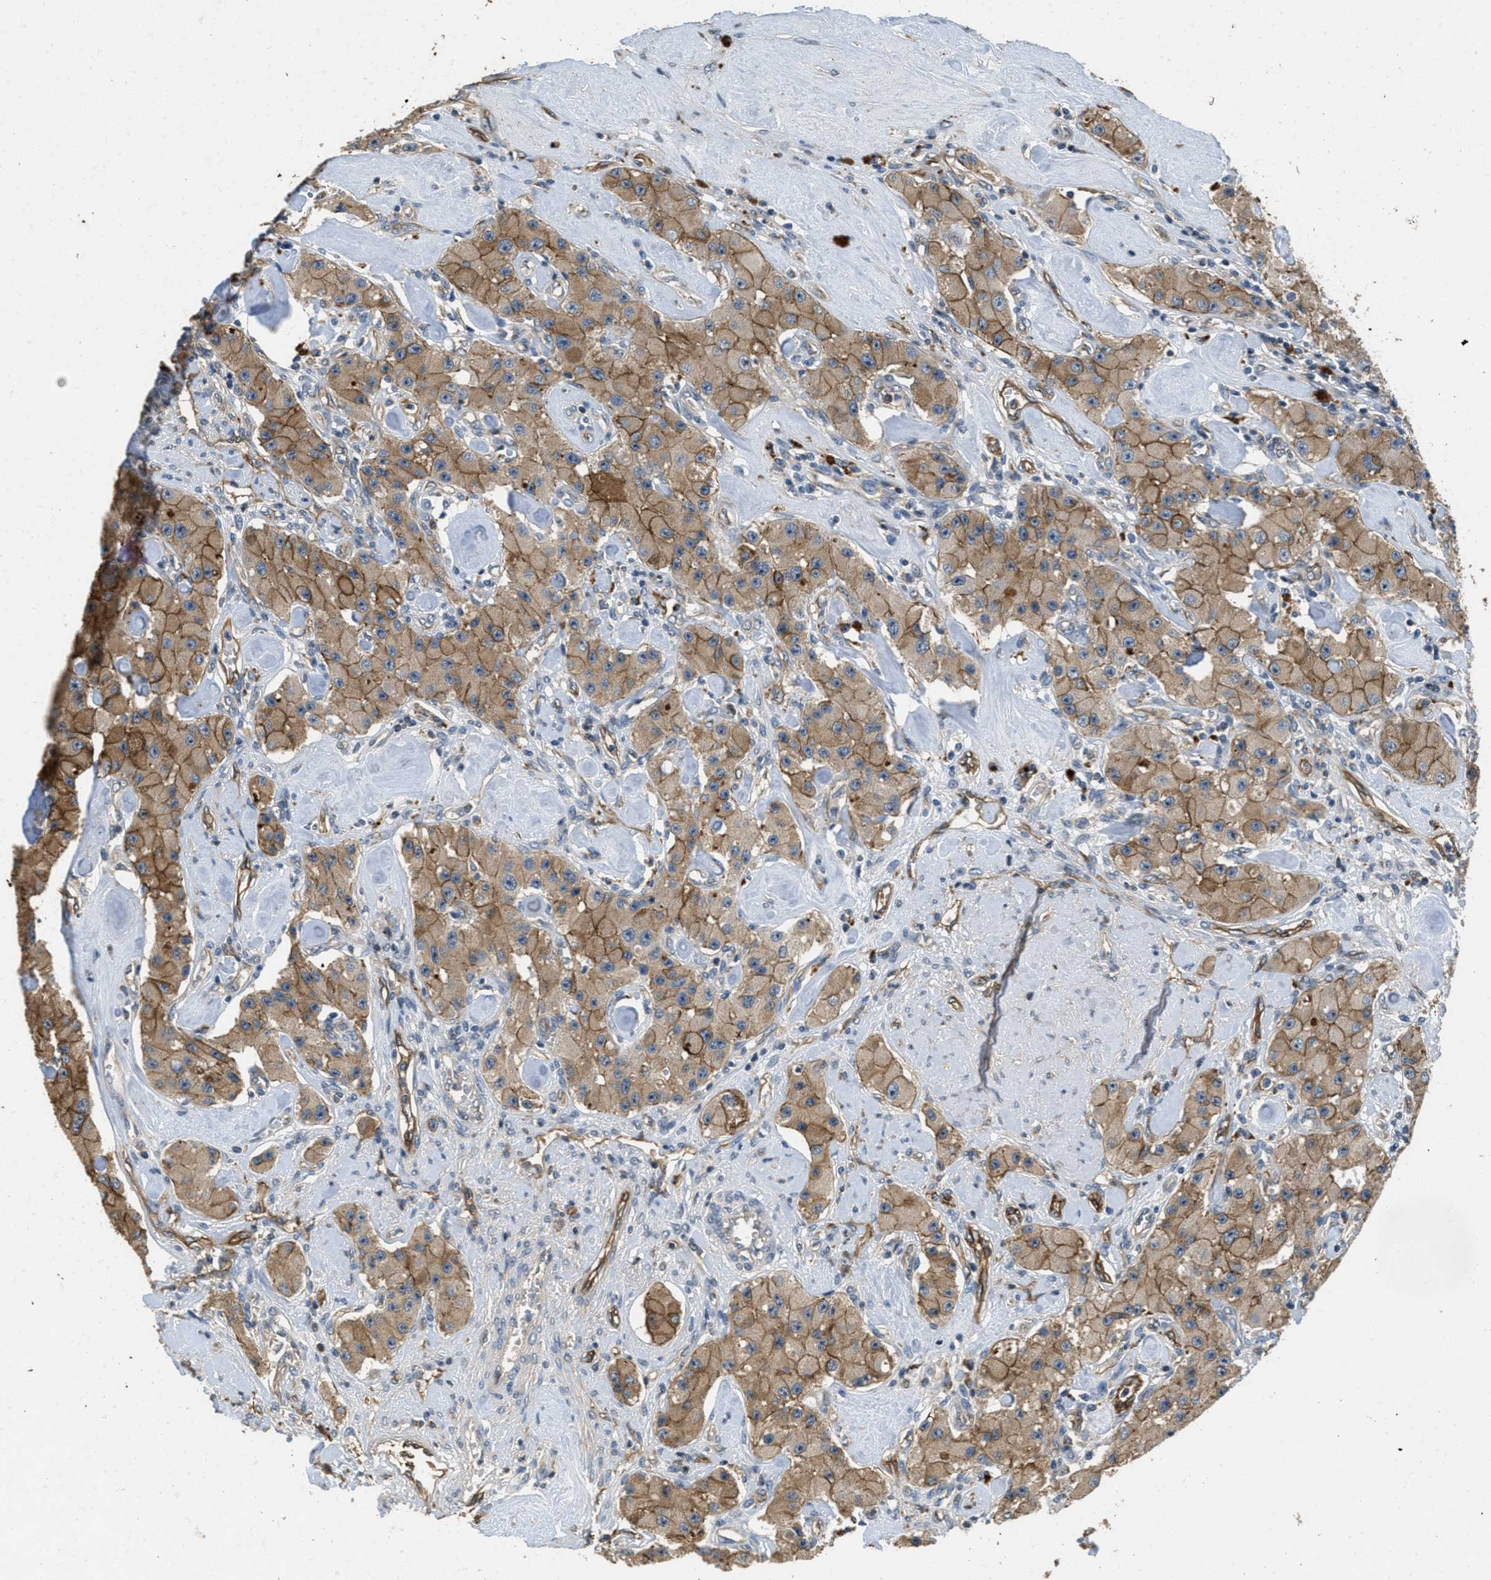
{"staining": {"intensity": "moderate", "quantity": ">75%", "location": "cytoplasmic/membranous"}, "tissue": "carcinoid", "cell_type": "Tumor cells", "image_type": "cancer", "snomed": [{"axis": "morphology", "description": "Carcinoid, malignant, NOS"}, {"axis": "topography", "description": "Pancreas"}], "caption": "DAB immunohistochemical staining of carcinoid displays moderate cytoplasmic/membranous protein expression in approximately >75% of tumor cells.", "gene": "OSMR", "patient": {"sex": "male", "age": 41}}